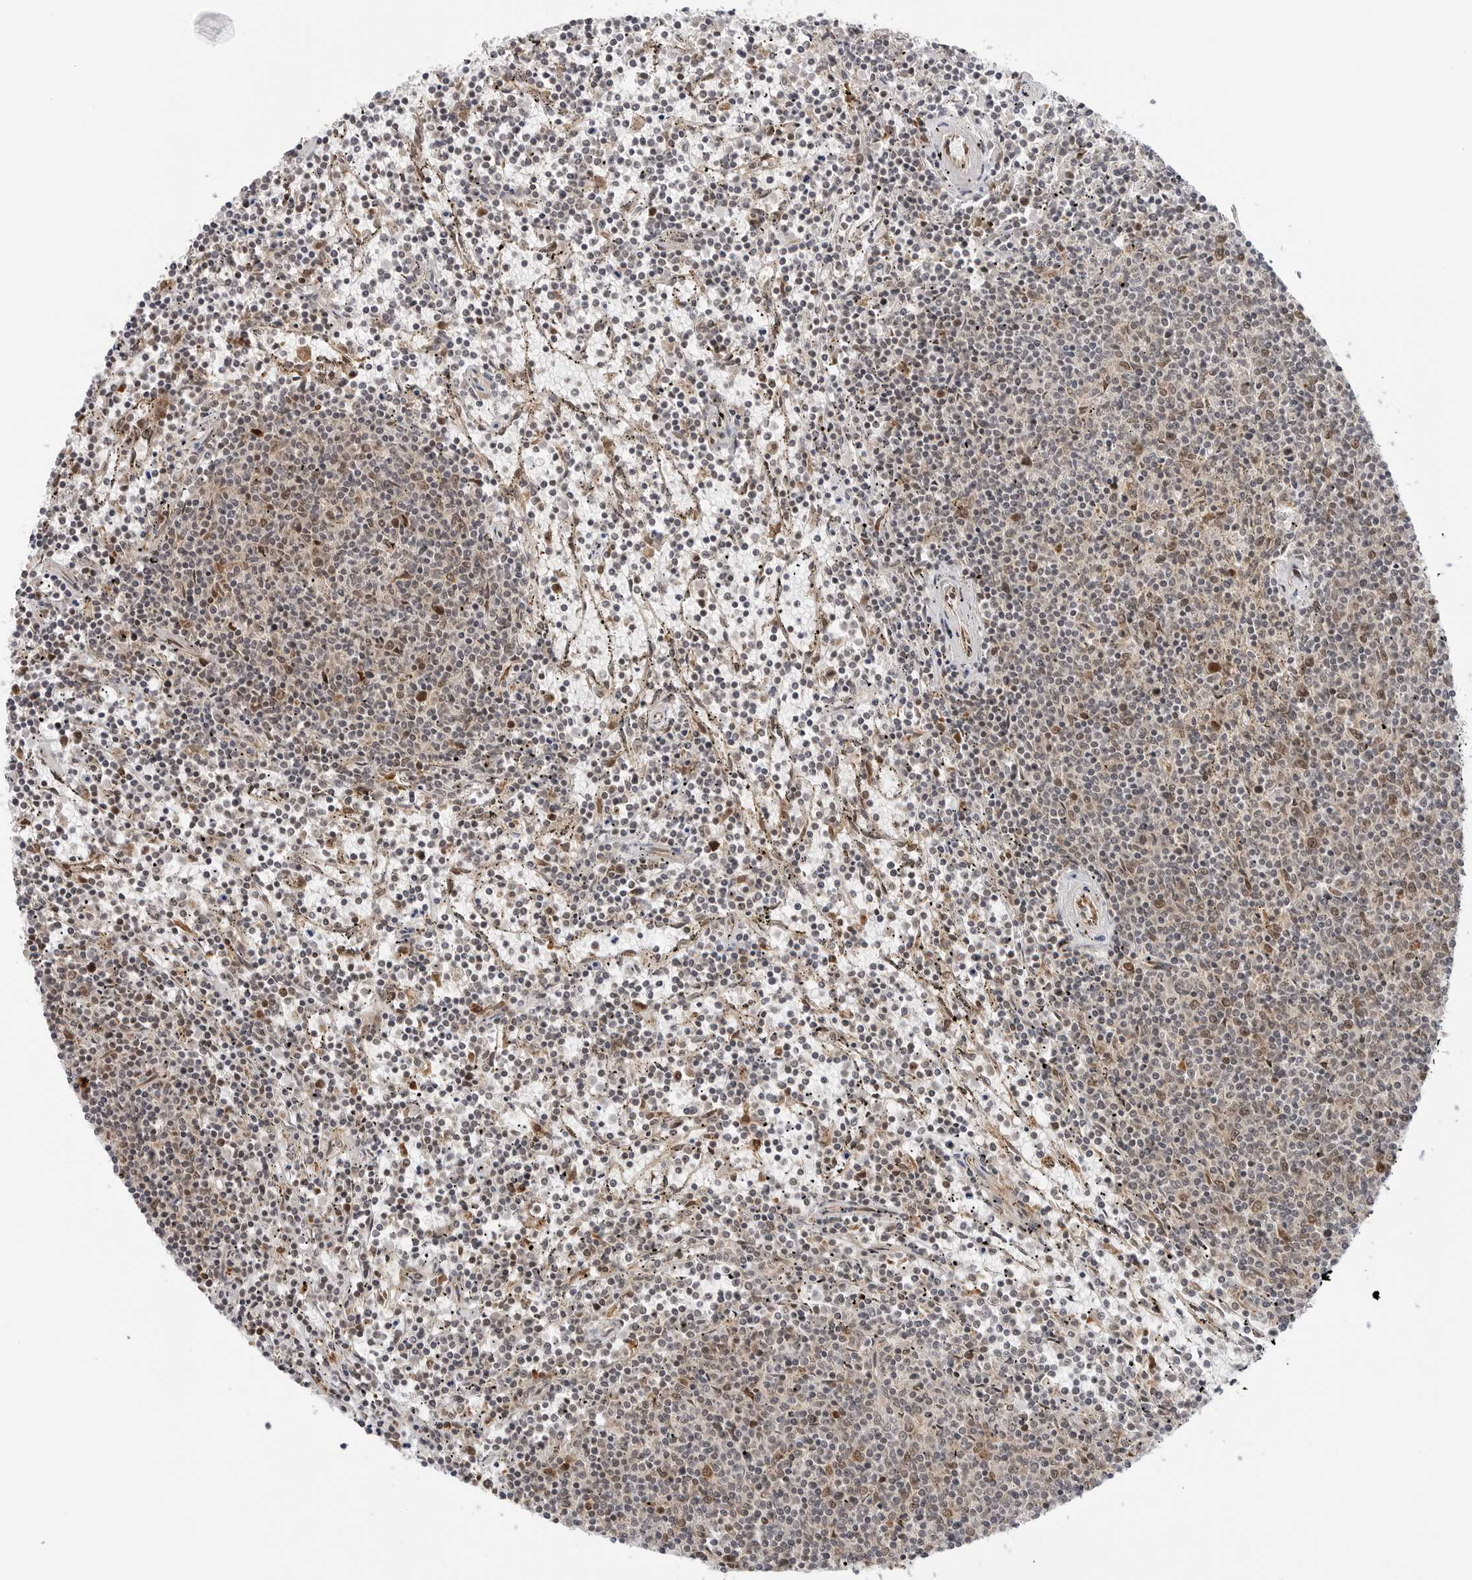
{"staining": {"intensity": "weak", "quantity": "<25%", "location": "nuclear"}, "tissue": "lymphoma", "cell_type": "Tumor cells", "image_type": "cancer", "snomed": [{"axis": "morphology", "description": "Malignant lymphoma, non-Hodgkin's type, Low grade"}, {"axis": "topography", "description": "Spleen"}], "caption": "This photomicrograph is of lymphoma stained with IHC to label a protein in brown with the nuclei are counter-stained blue. There is no staining in tumor cells.", "gene": "TIPRL", "patient": {"sex": "female", "age": 50}}